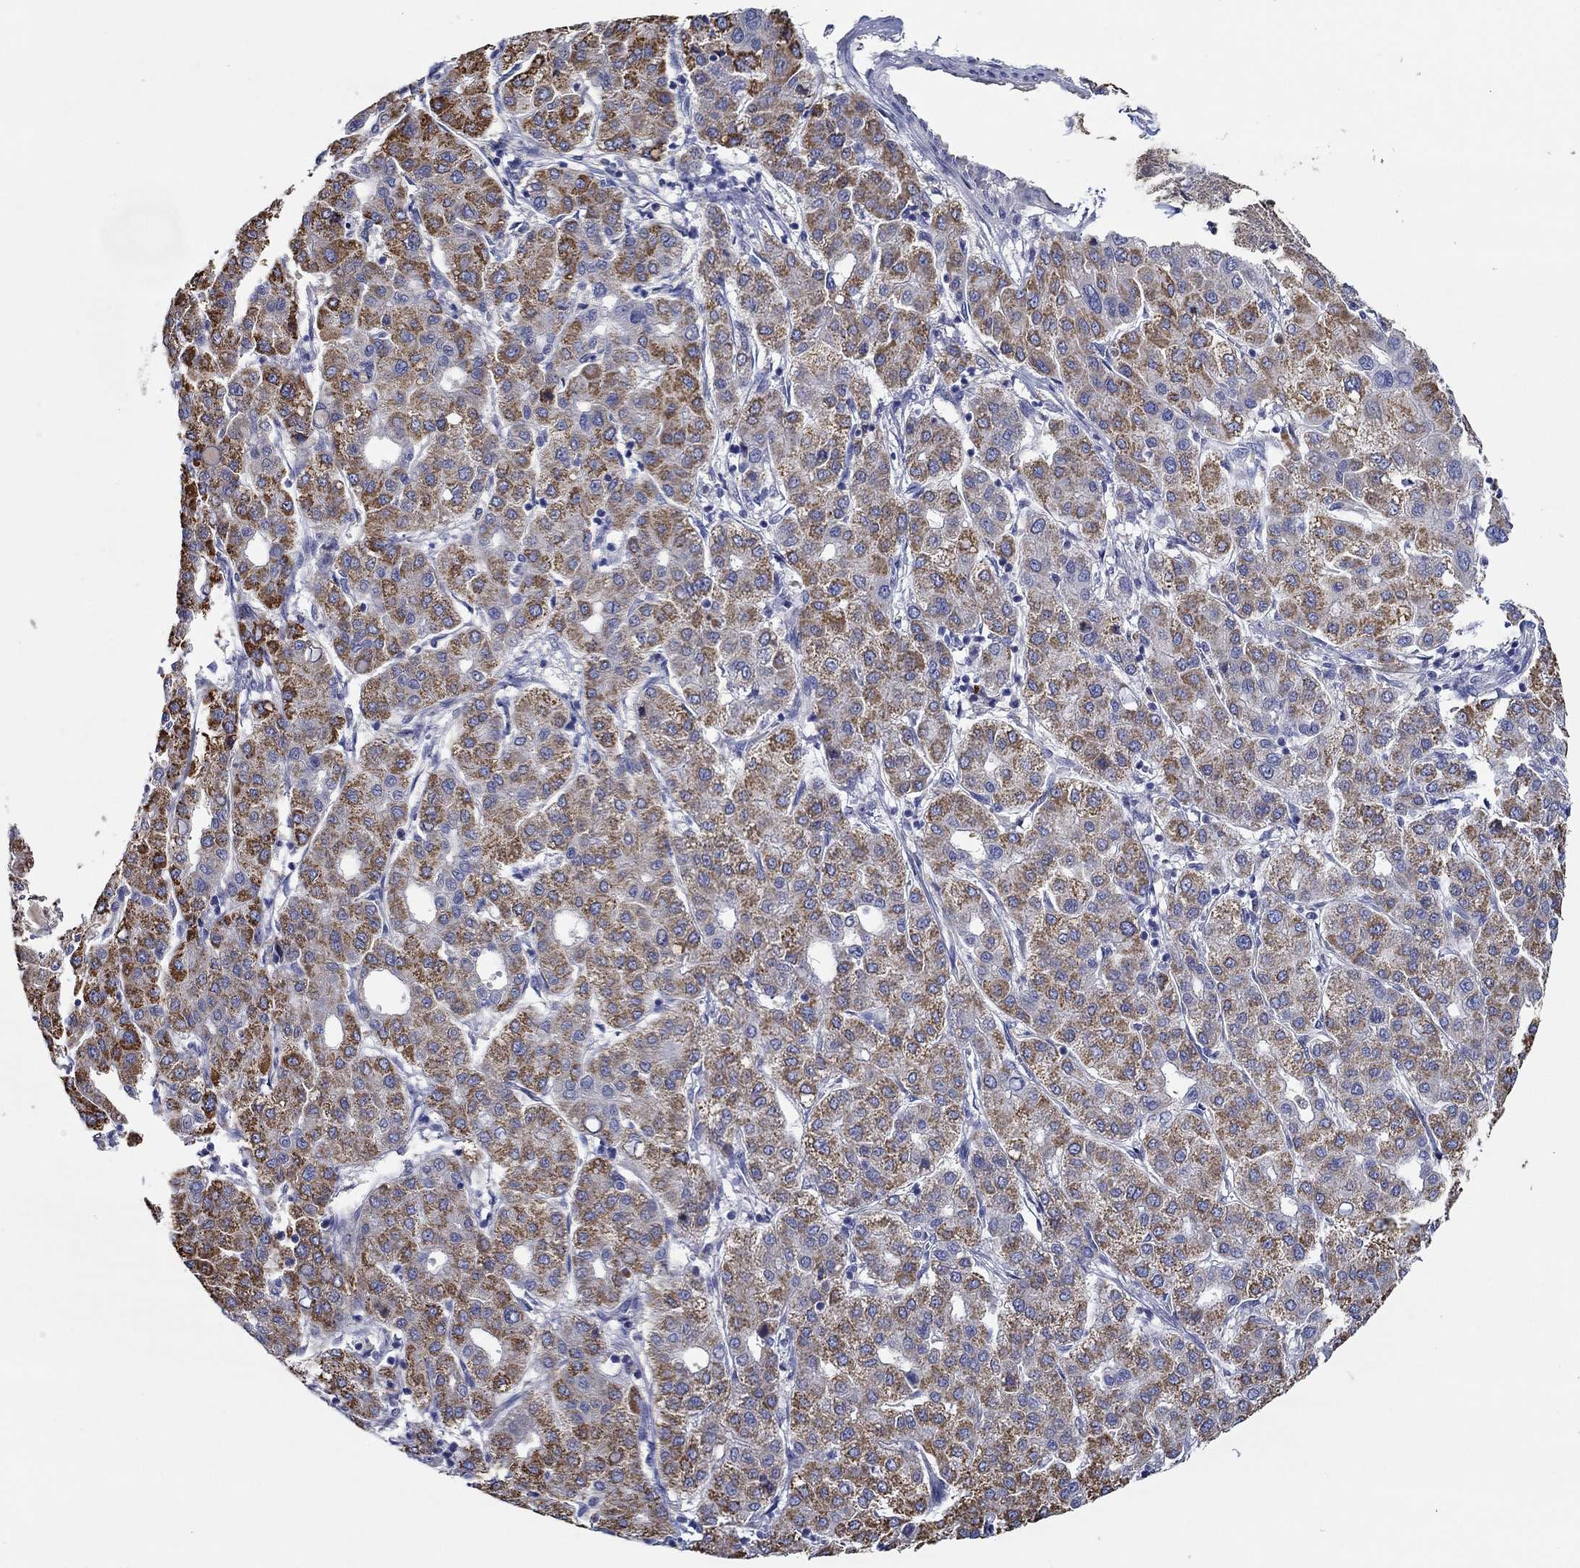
{"staining": {"intensity": "strong", "quantity": "25%-75%", "location": "cytoplasmic/membranous"}, "tissue": "liver cancer", "cell_type": "Tumor cells", "image_type": "cancer", "snomed": [{"axis": "morphology", "description": "Carcinoma, Hepatocellular, NOS"}, {"axis": "topography", "description": "Liver"}], "caption": "High-power microscopy captured an IHC image of liver hepatocellular carcinoma, revealing strong cytoplasmic/membranous staining in approximately 25%-75% of tumor cells.", "gene": "CHIT1", "patient": {"sex": "male", "age": 65}}